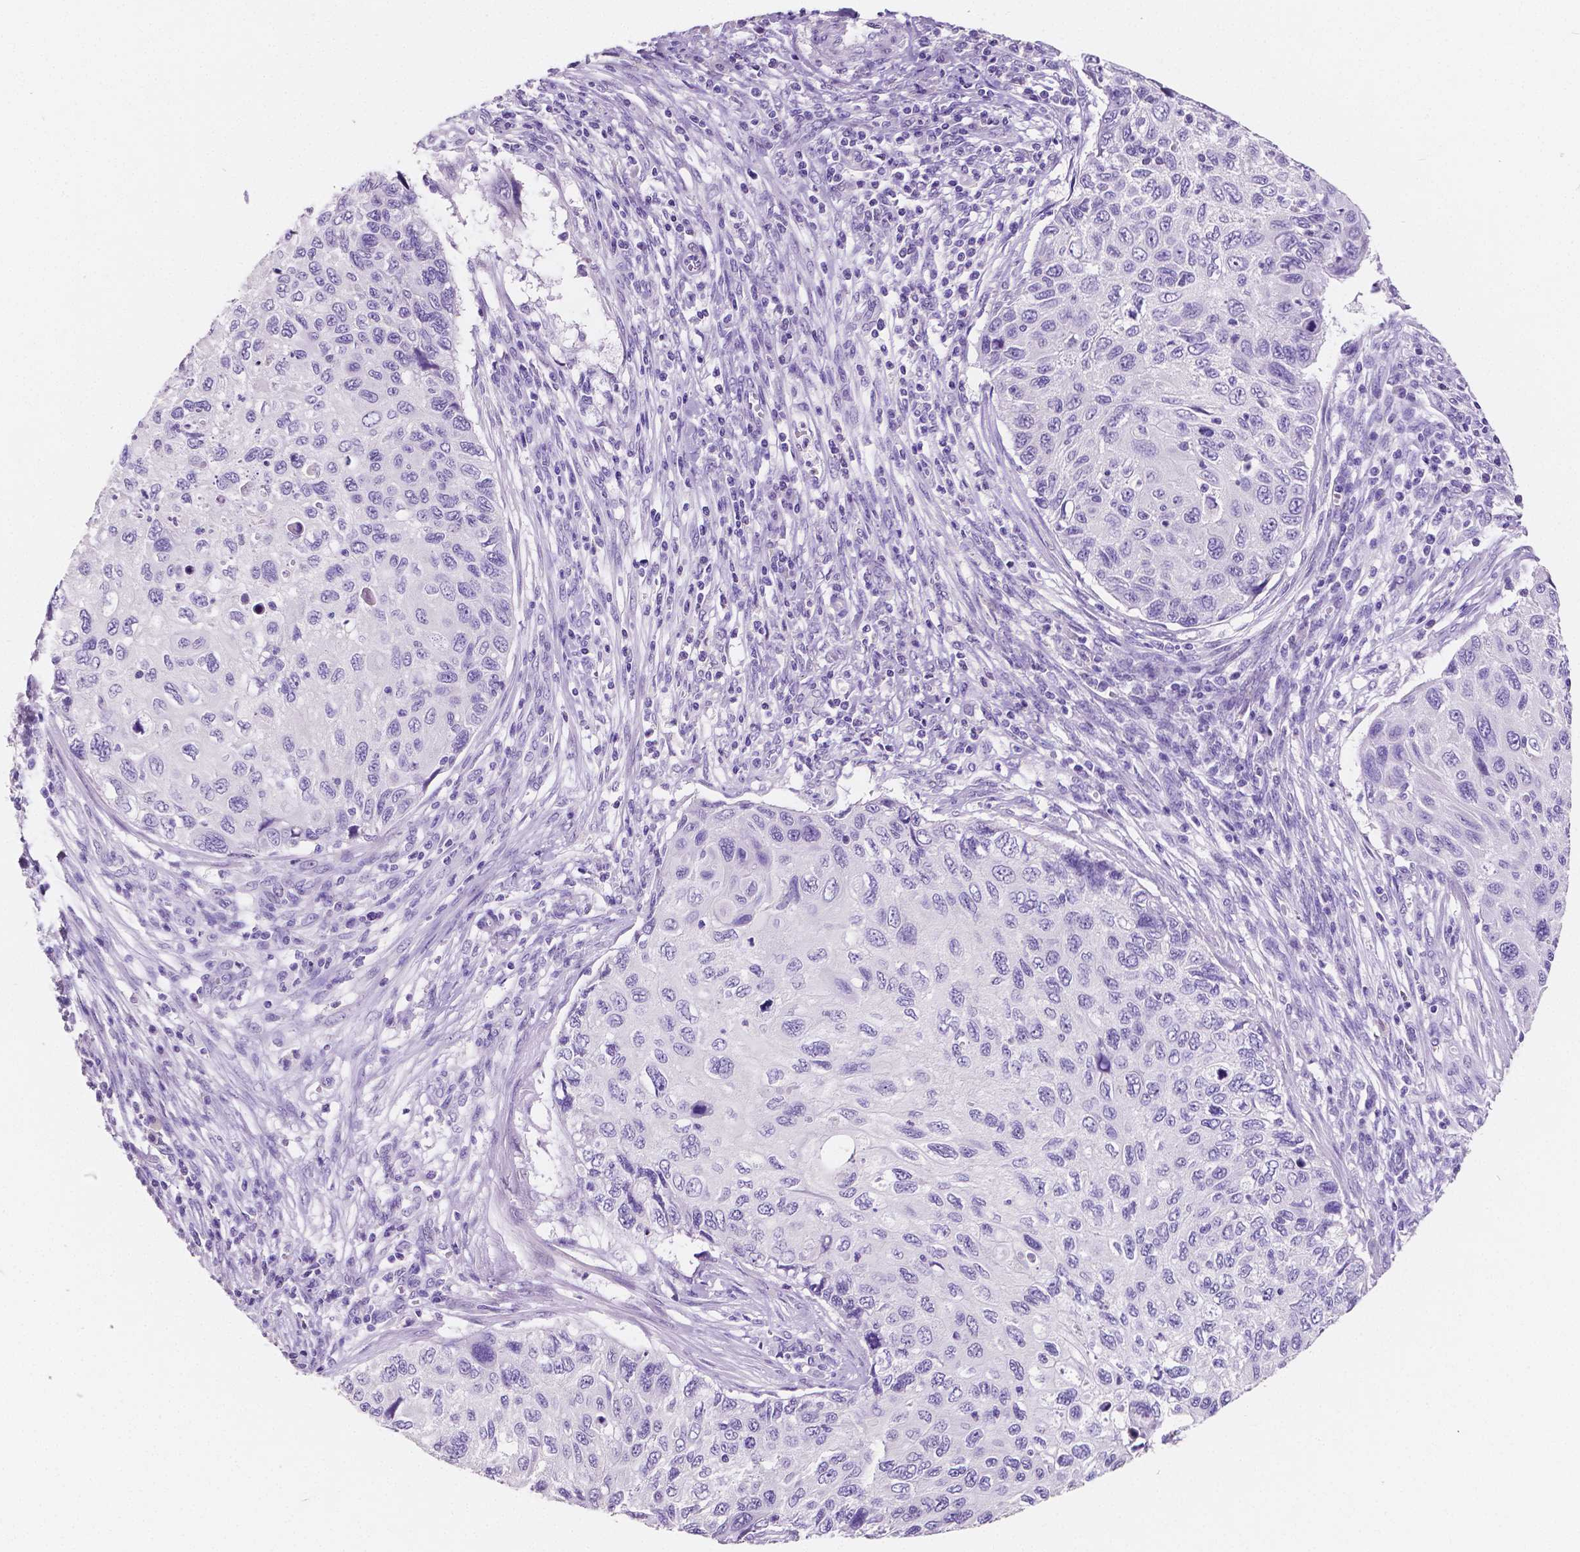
{"staining": {"intensity": "negative", "quantity": "none", "location": "none"}, "tissue": "cervical cancer", "cell_type": "Tumor cells", "image_type": "cancer", "snomed": [{"axis": "morphology", "description": "Squamous cell carcinoma, NOS"}, {"axis": "topography", "description": "Cervix"}], "caption": "The immunohistochemistry image has no significant staining in tumor cells of squamous cell carcinoma (cervical) tissue.", "gene": "SATB2", "patient": {"sex": "female", "age": 70}}